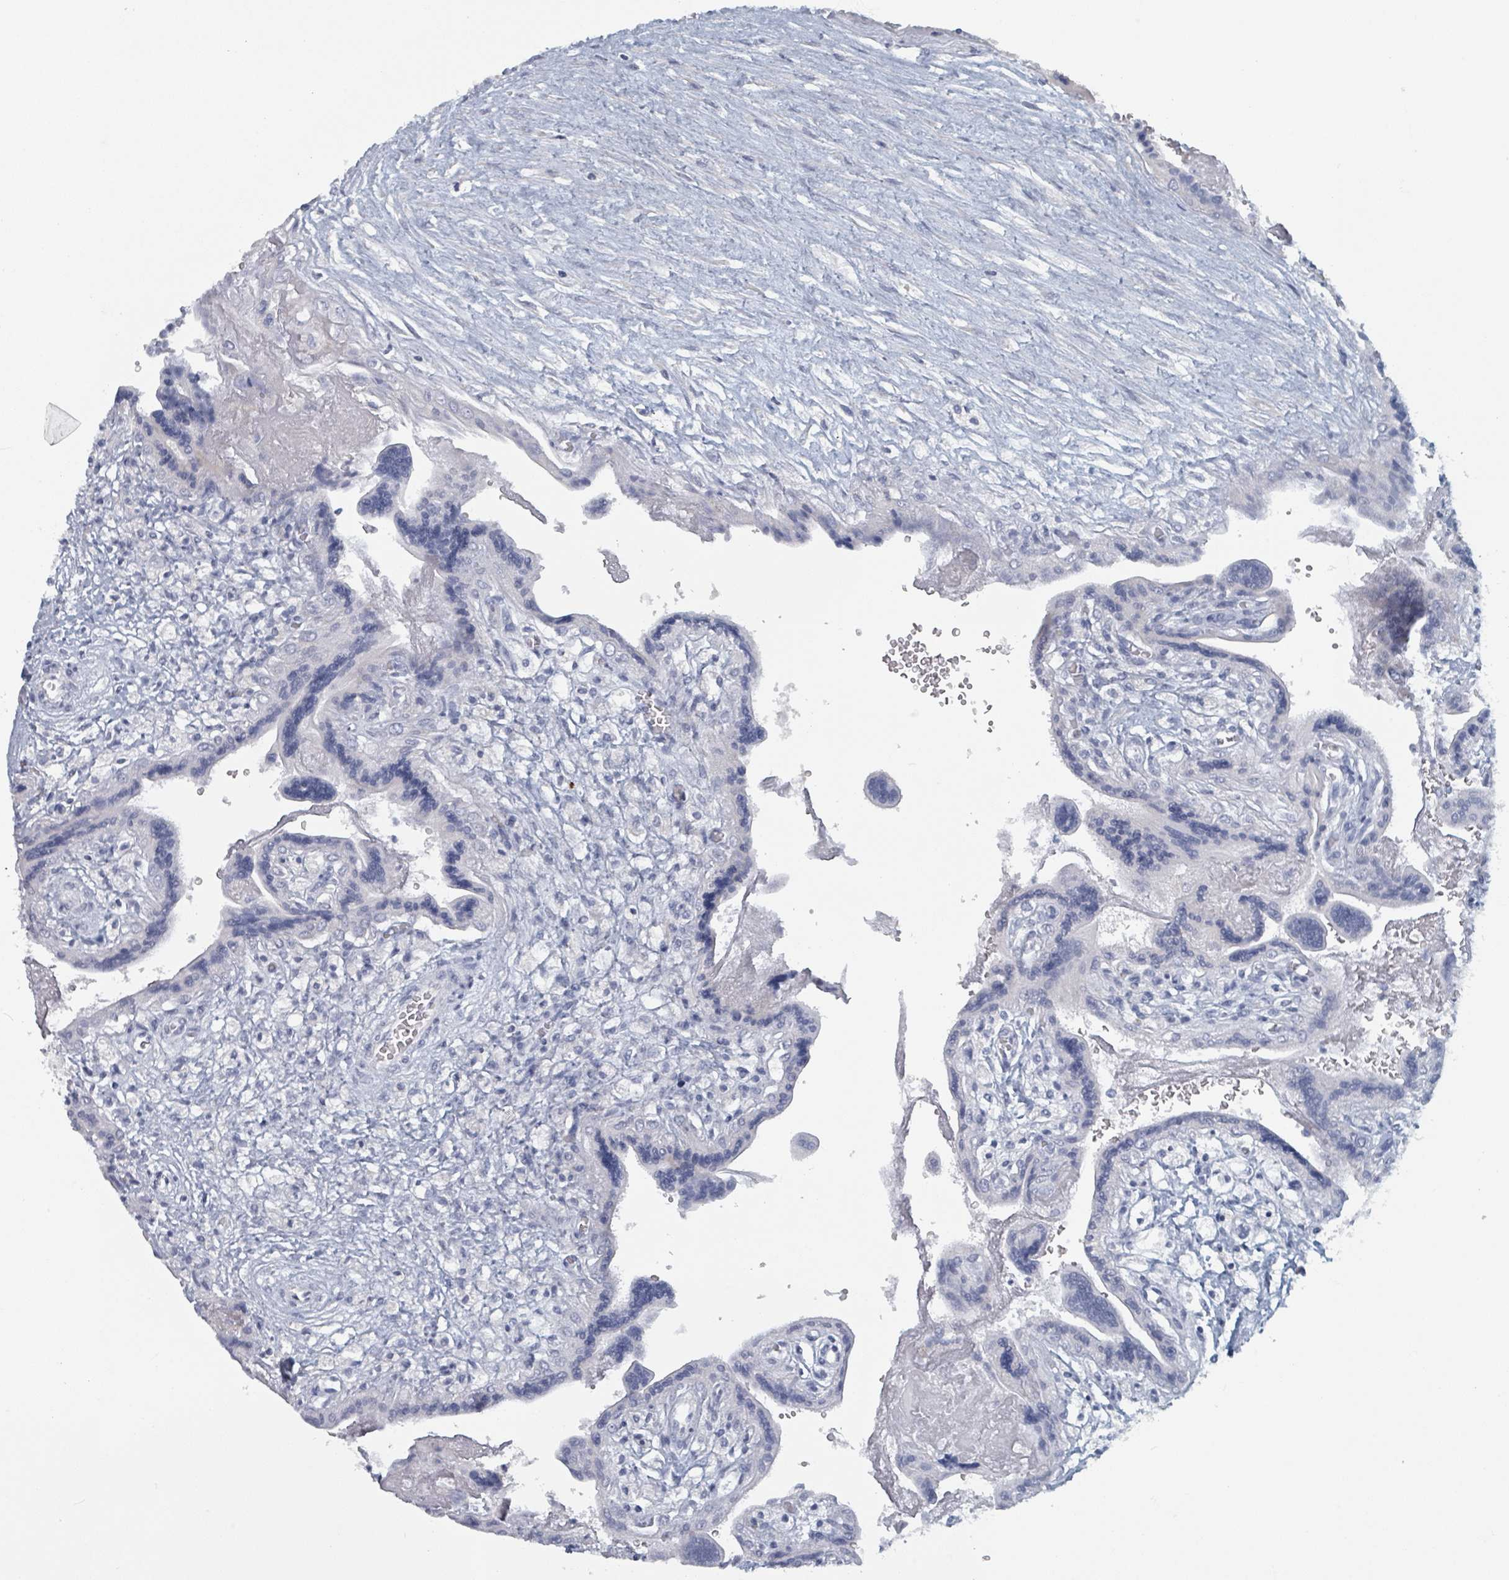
{"staining": {"intensity": "negative", "quantity": "none", "location": "none"}, "tissue": "placenta", "cell_type": "Decidual cells", "image_type": "normal", "snomed": [{"axis": "morphology", "description": "Normal tissue, NOS"}, {"axis": "topography", "description": "Placenta"}], "caption": "Immunohistochemistry (IHC) histopathology image of normal placenta: placenta stained with DAB (3,3'-diaminobenzidine) demonstrates no significant protein expression in decidual cells.", "gene": "HEATR5A", "patient": {"sex": "female", "age": 37}}